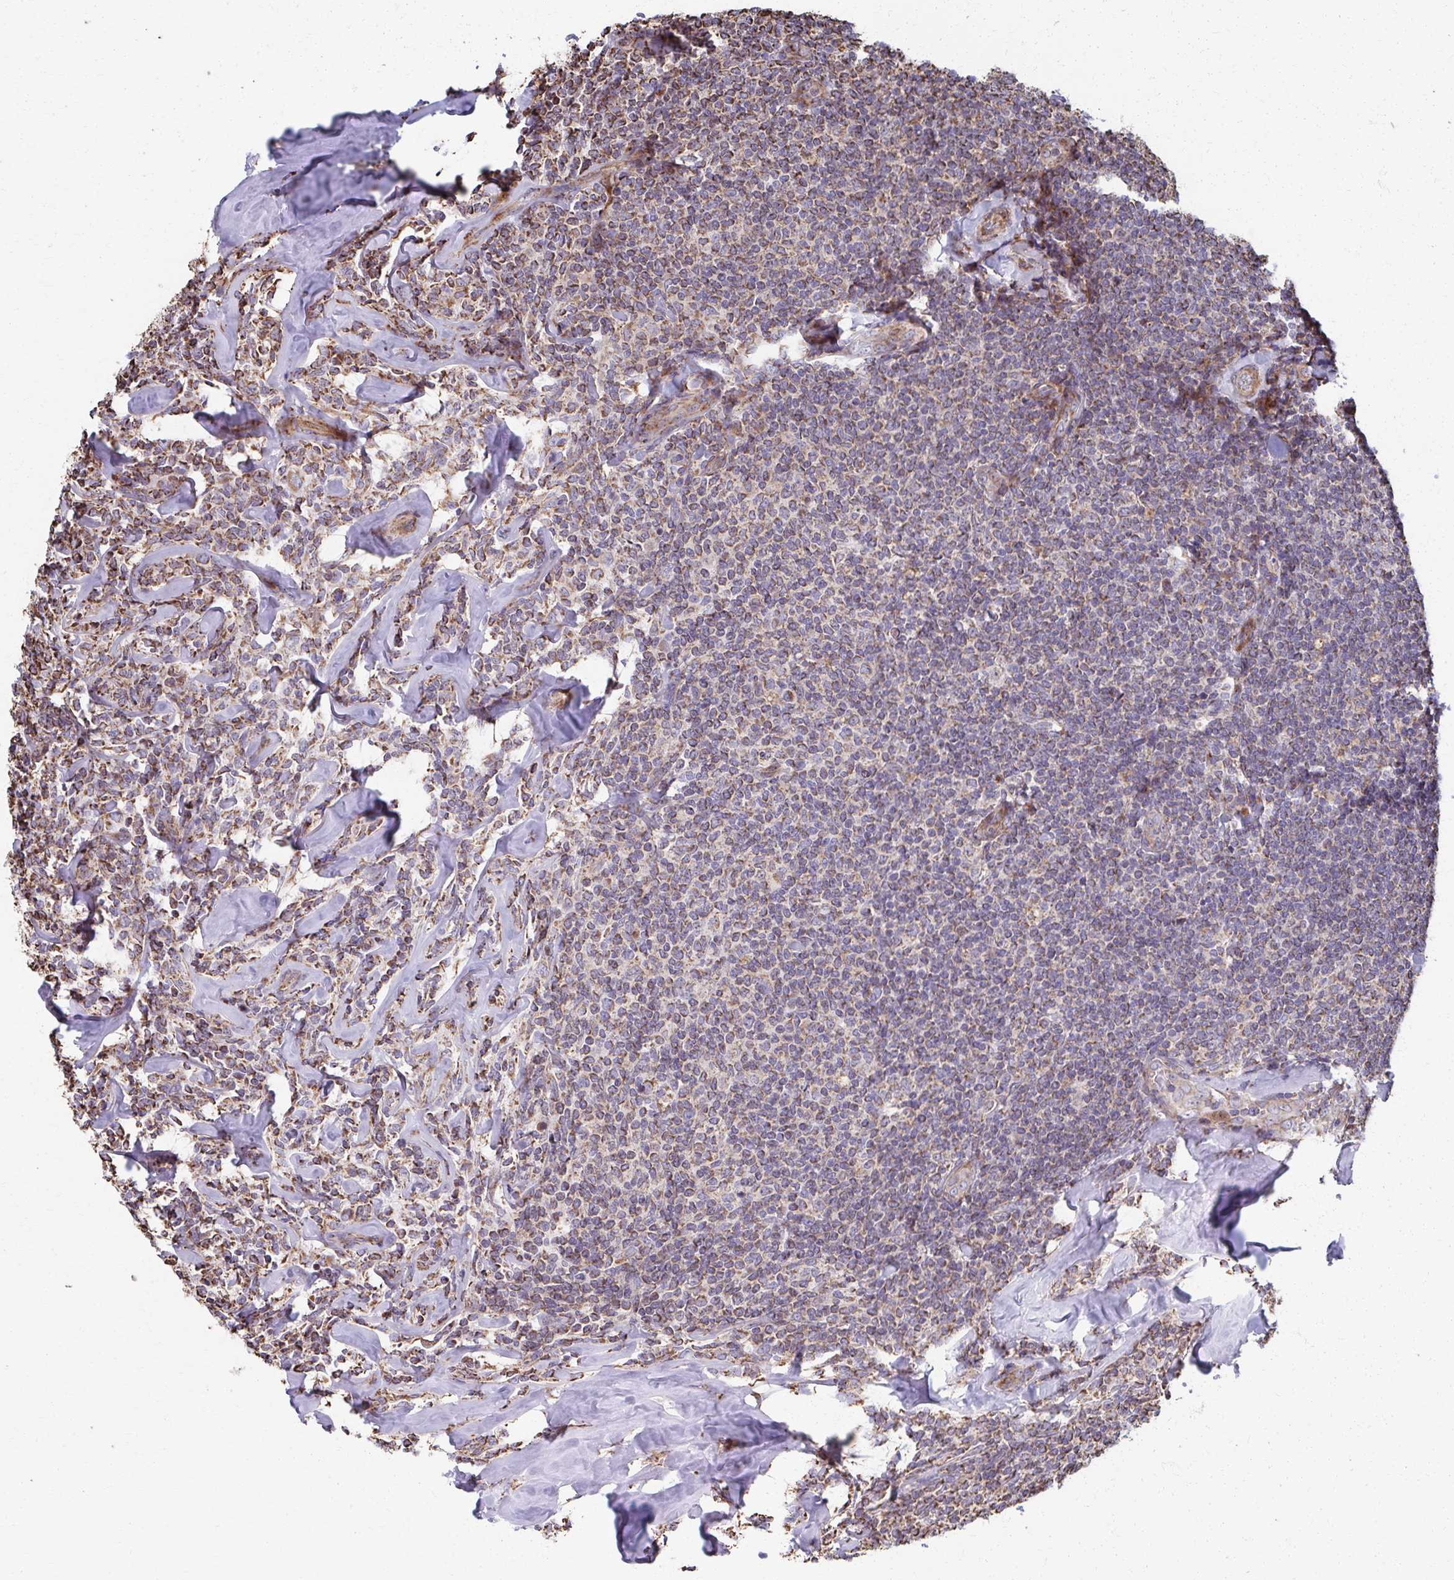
{"staining": {"intensity": "moderate", "quantity": "<25%", "location": "cytoplasmic/membranous"}, "tissue": "lymphoma", "cell_type": "Tumor cells", "image_type": "cancer", "snomed": [{"axis": "morphology", "description": "Malignant lymphoma, non-Hodgkin's type, Low grade"}, {"axis": "topography", "description": "Lymph node"}], "caption": "Immunohistochemistry staining of low-grade malignant lymphoma, non-Hodgkin's type, which shows low levels of moderate cytoplasmic/membranous positivity in about <25% of tumor cells indicating moderate cytoplasmic/membranous protein positivity. The staining was performed using DAB (3,3'-diaminobenzidine) (brown) for protein detection and nuclei were counterstained in hematoxylin (blue).", "gene": "SAT1", "patient": {"sex": "female", "age": 56}}